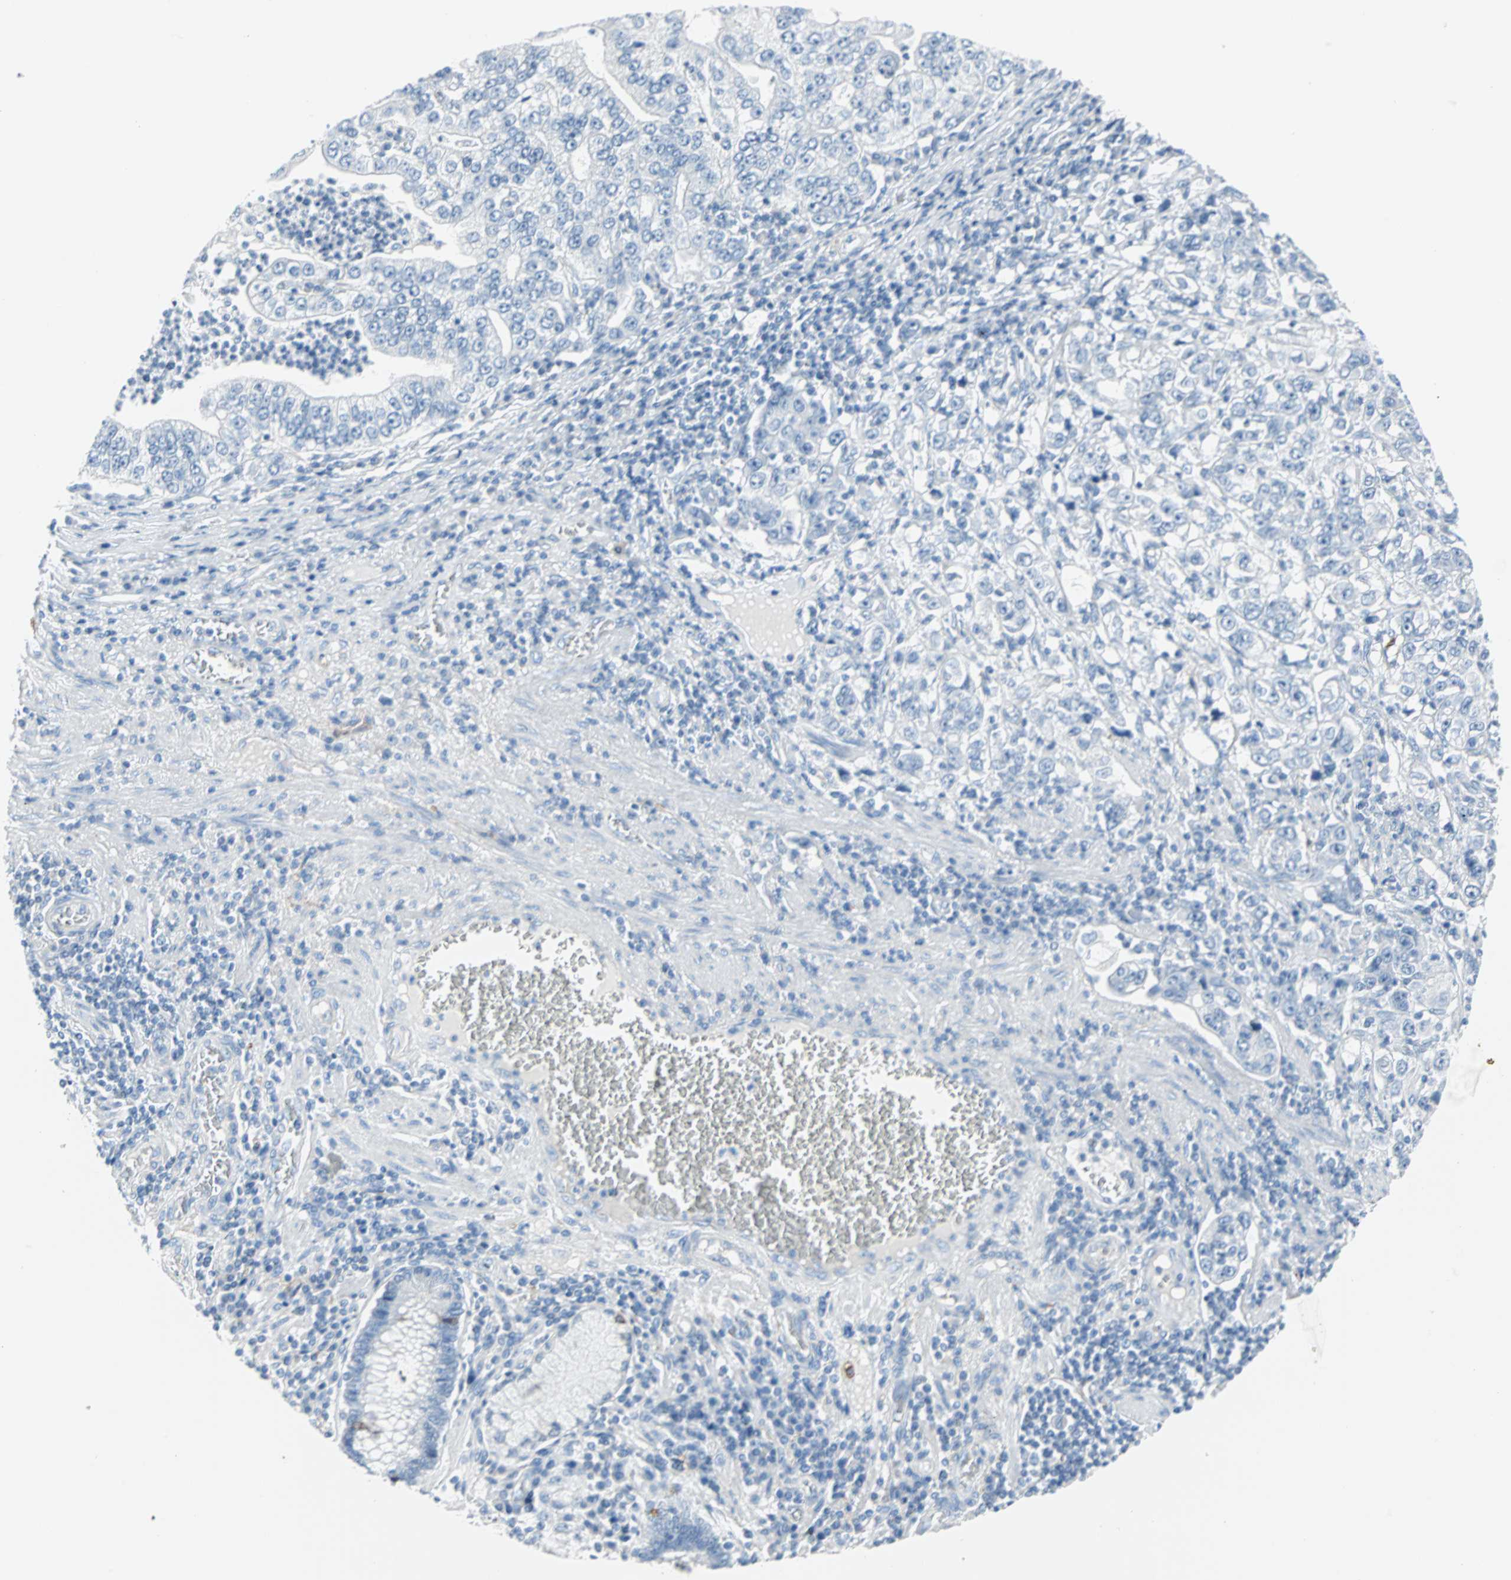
{"staining": {"intensity": "negative", "quantity": "none", "location": "none"}, "tissue": "stomach cancer", "cell_type": "Tumor cells", "image_type": "cancer", "snomed": [{"axis": "morphology", "description": "Adenocarcinoma, NOS"}, {"axis": "topography", "description": "Stomach, lower"}], "caption": "An IHC micrograph of stomach adenocarcinoma is shown. There is no staining in tumor cells of stomach adenocarcinoma.", "gene": "STX1A", "patient": {"sex": "female", "age": 72}}